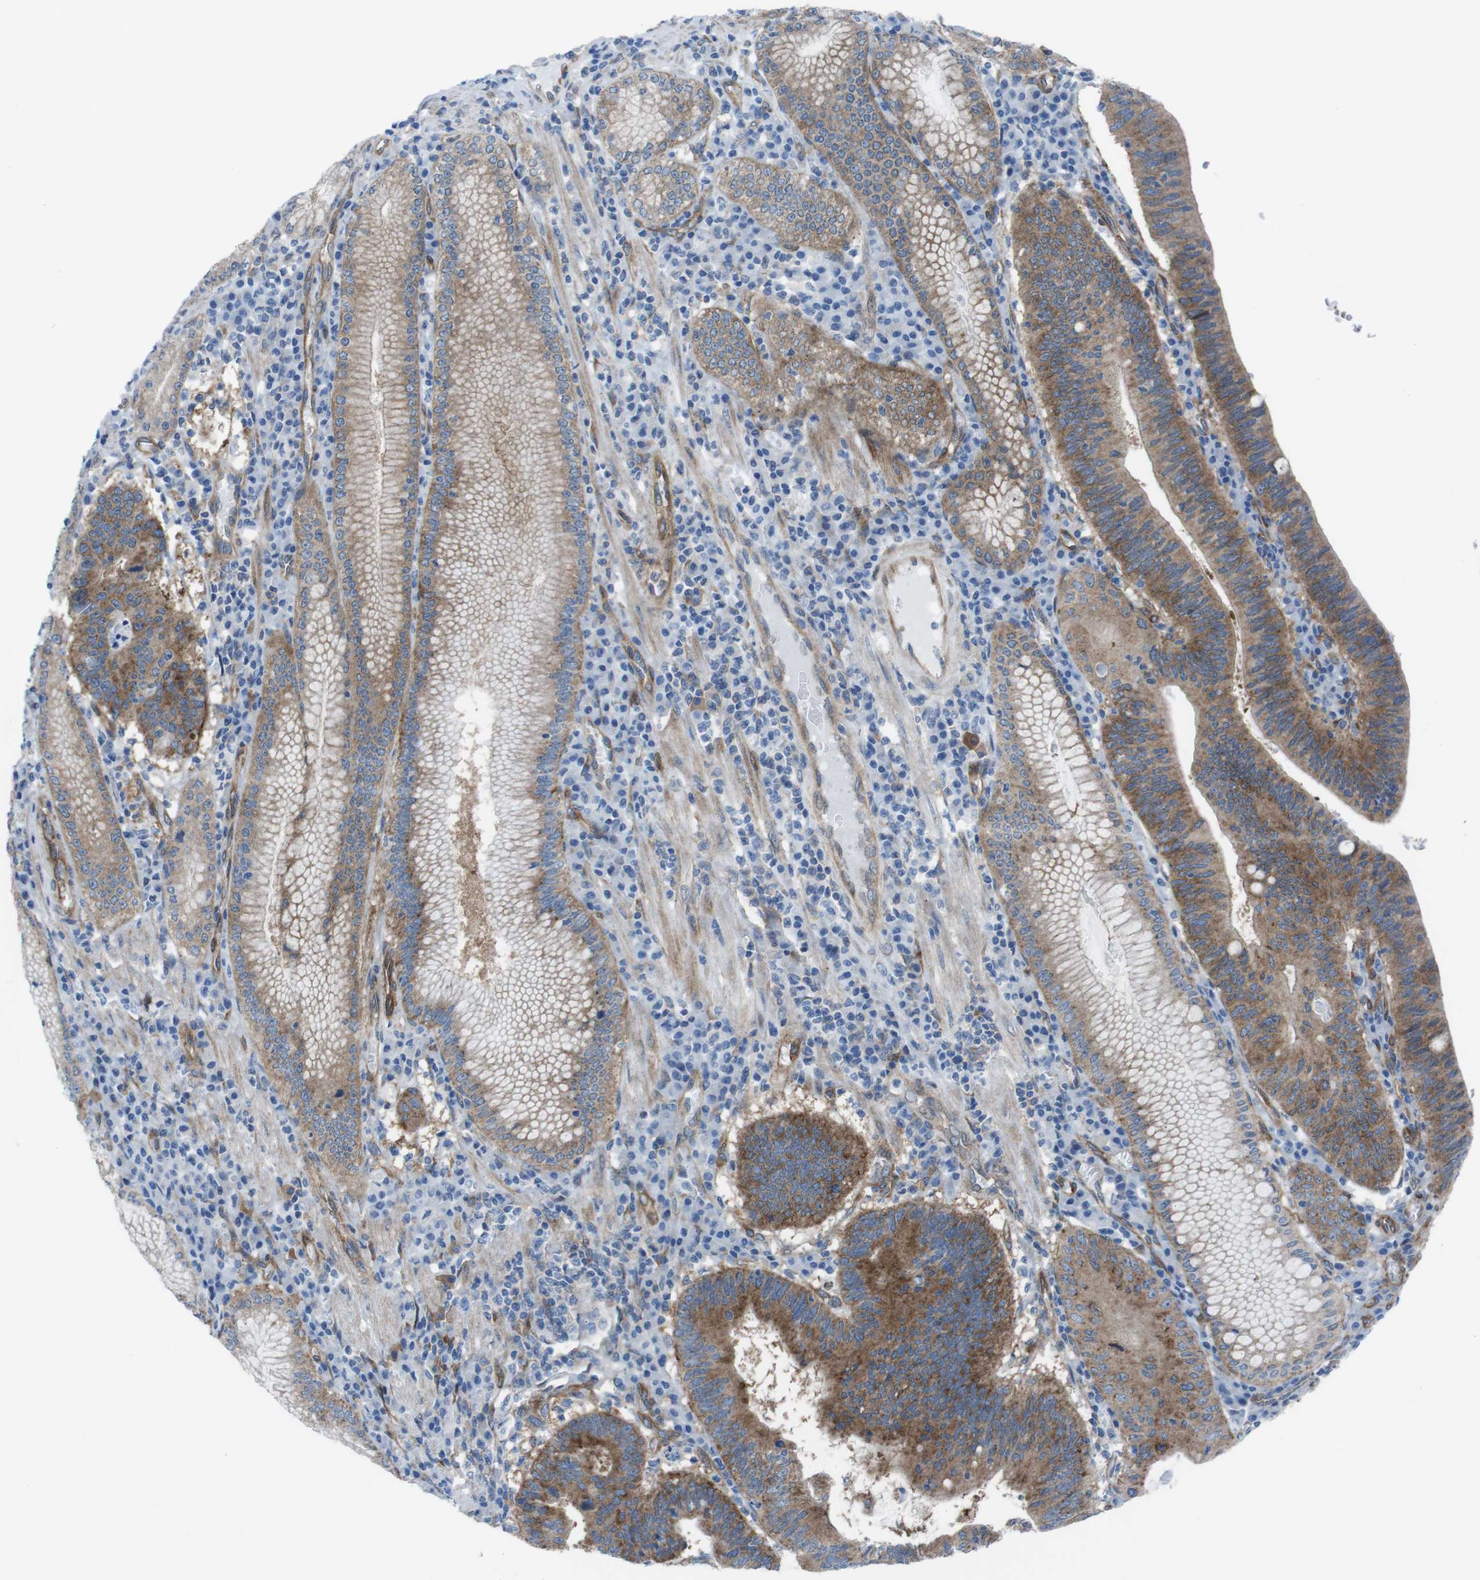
{"staining": {"intensity": "moderate", "quantity": ">75%", "location": "cytoplasmic/membranous"}, "tissue": "stomach cancer", "cell_type": "Tumor cells", "image_type": "cancer", "snomed": [{"axis": "morphology", "description": "Adenocarcinoma, NOS"}, {"axis": "topography", "description": "Stomach"}], "caption": "Protein expression analysis of stomach cancer displays moderate cytoplasmic/membranous expression in approximately >75% of tumor cells. (brown staining indicates protein expression, while blue staining denotes nuclei).", "gene": "DIAPH2", "patient": {"sex": "male", "age": 59}}